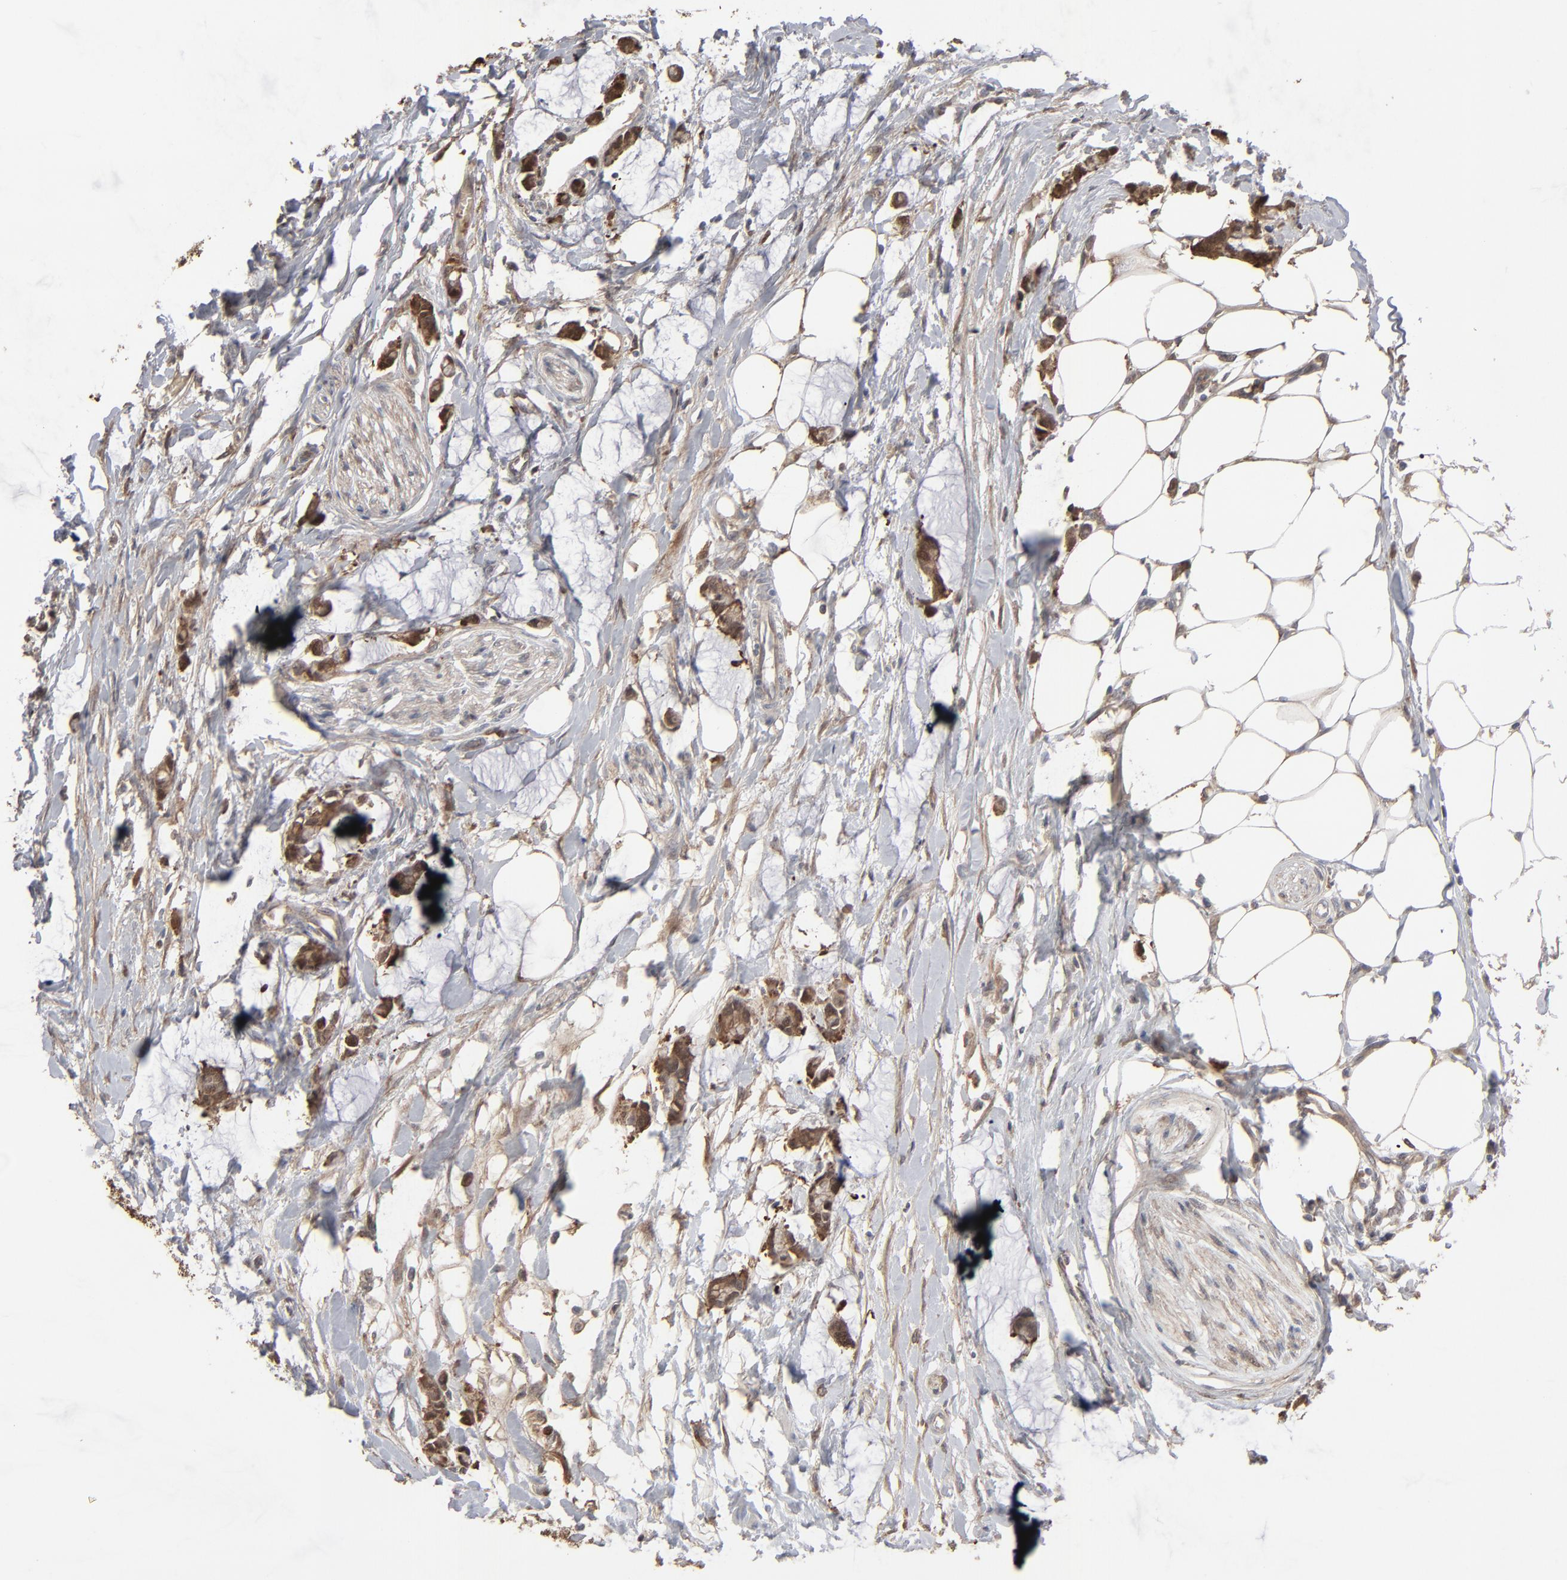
{"staining": {"intensity": "strong", "quantity": ">75%", "location": "cytoplasmic/membranous"}, "tissue": "colorectal cancer", "cell_type": "Tumor cells", "image_type": "cancer", "snomed": [{"axis": "morphology", "description": "Normal tissue, NOS"}, {"axis": "morphology", "description": "Adenocarcinoma, NOS"}, {"axis": "topography", "description": "Colon"}, {"axis": "topography", "description": "Peripheral nerve tissue"}], "caption": "This is a histology image of immunohistochemistry (IHC) staining of colorectal cancer (adenocarcinoma), which shows strong staining in the cytoplasmic/membranous of tumor cells.", "gene": "NME1-NME2", "patient": {"sex": "male", "age": 14}}